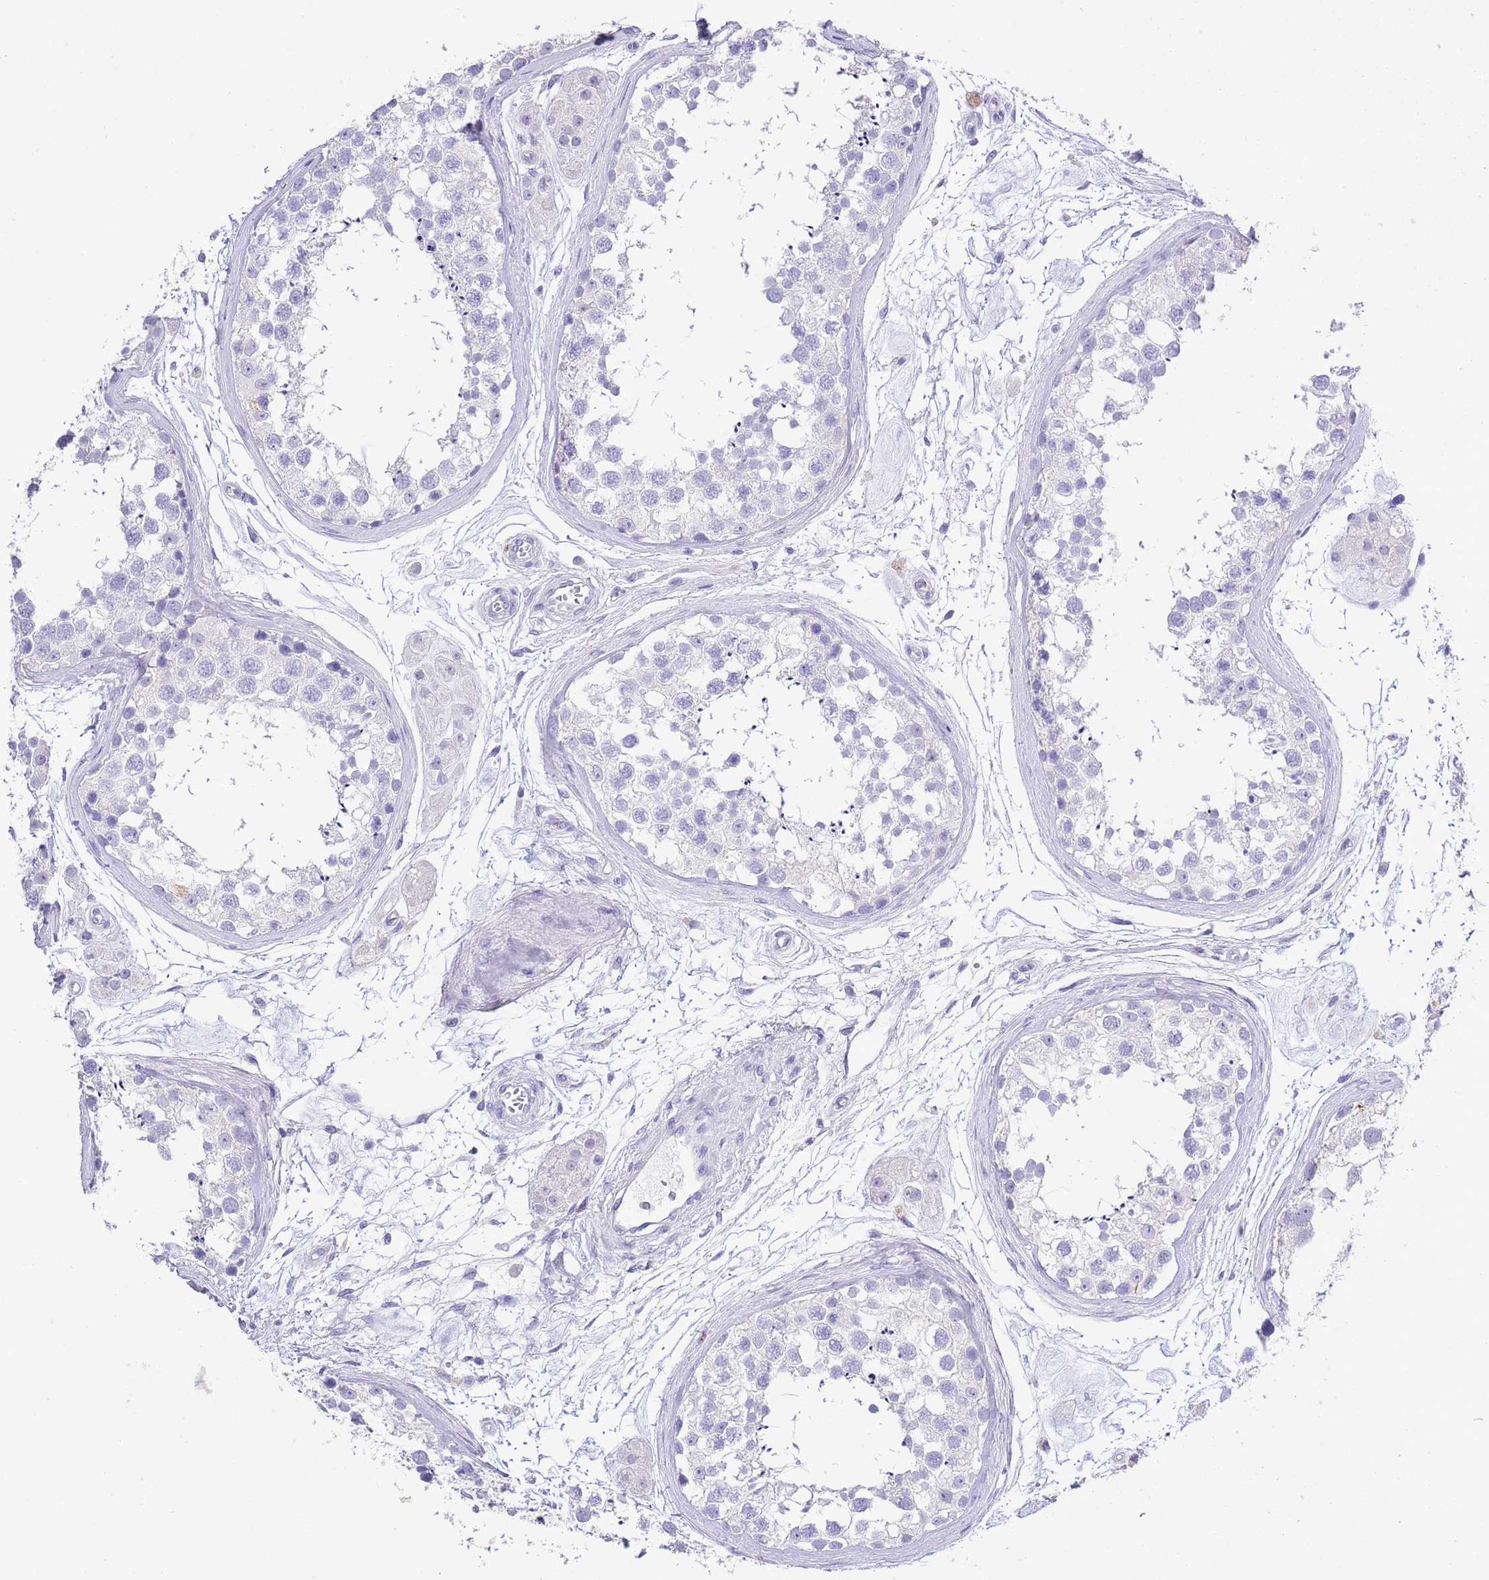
{"staining": {"intensity": "negative", "quantity": "none", "location": "none"}, "tissue": "testis", "cell_type": "Cells in seminiferous ducts", "image_type": "normal", "snomed": [{"axis": "morphology", "description": "Normal tissue, NOS"}, {"axis": "topography", "description": "Testis"}], "caption": "High power microscopy image of an immunohistochemistry micrograph of normal testis, revealing no significant staining in cells in seminiferous ducts.", "gene": "OR2Z1", "patient": {"sex": "male", "age": 56}}